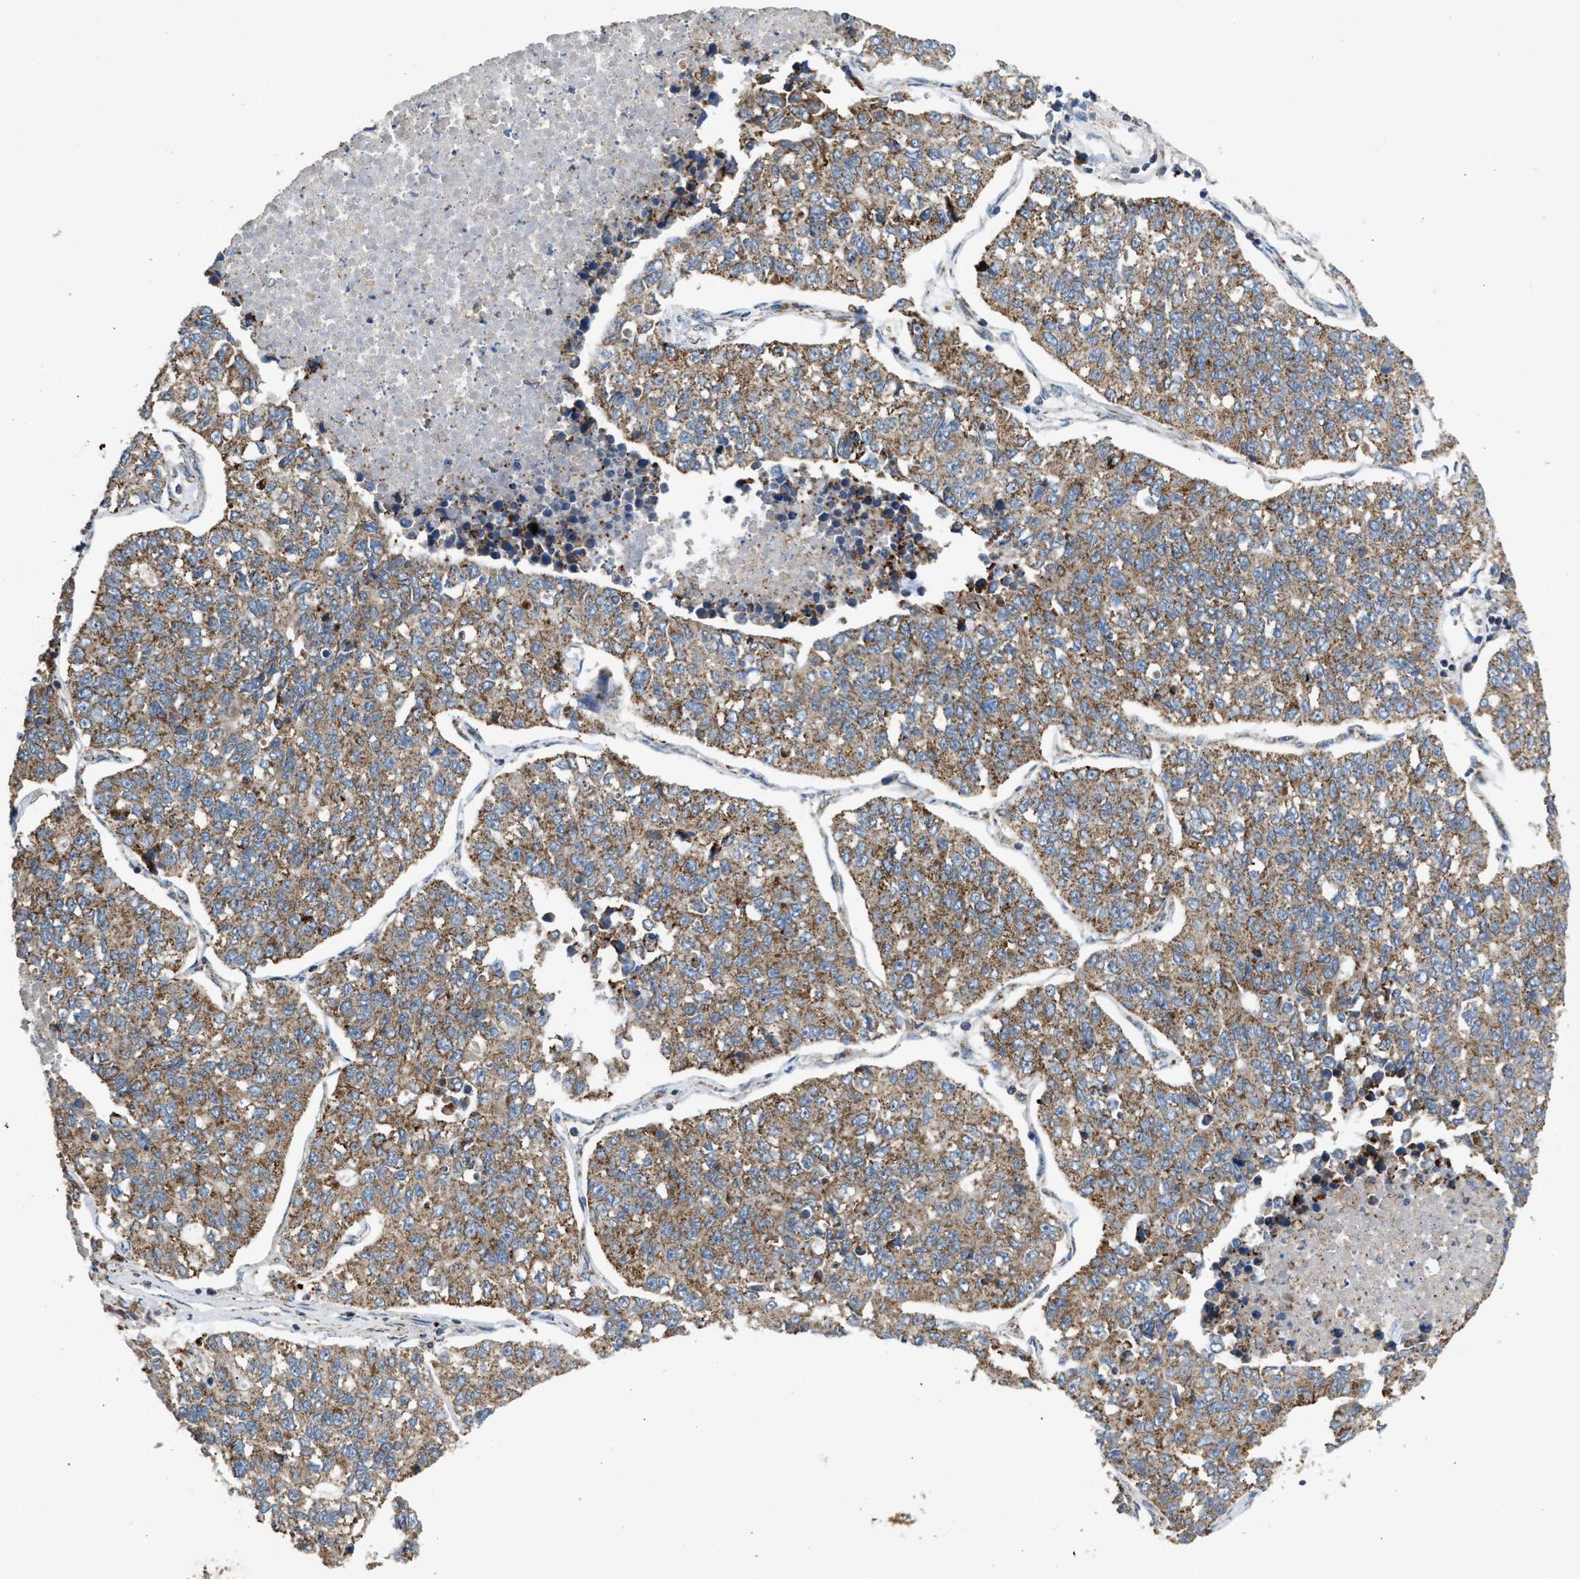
{"staining": {"intensity": "moderate", "quantity": ">75%", "location": "cytoplasmic/membranous"}, "tissue": "lung cancer", "cell_type": "Tumor cells", "image_type": "cancer", "snomed": [{"axis": "morphology", "description": "Adenocarcinoma, NOS"}, {"axis": "topography", "description": "Lung"}], "caption": "Brown immunohistochemical staining in lung adenocarcinoma exhibits moderate cytoplasmic/membranous expression in about >75% of tumor cells.", "gene": "TACO1", "patient": {"sex": "male", "age": 49}}